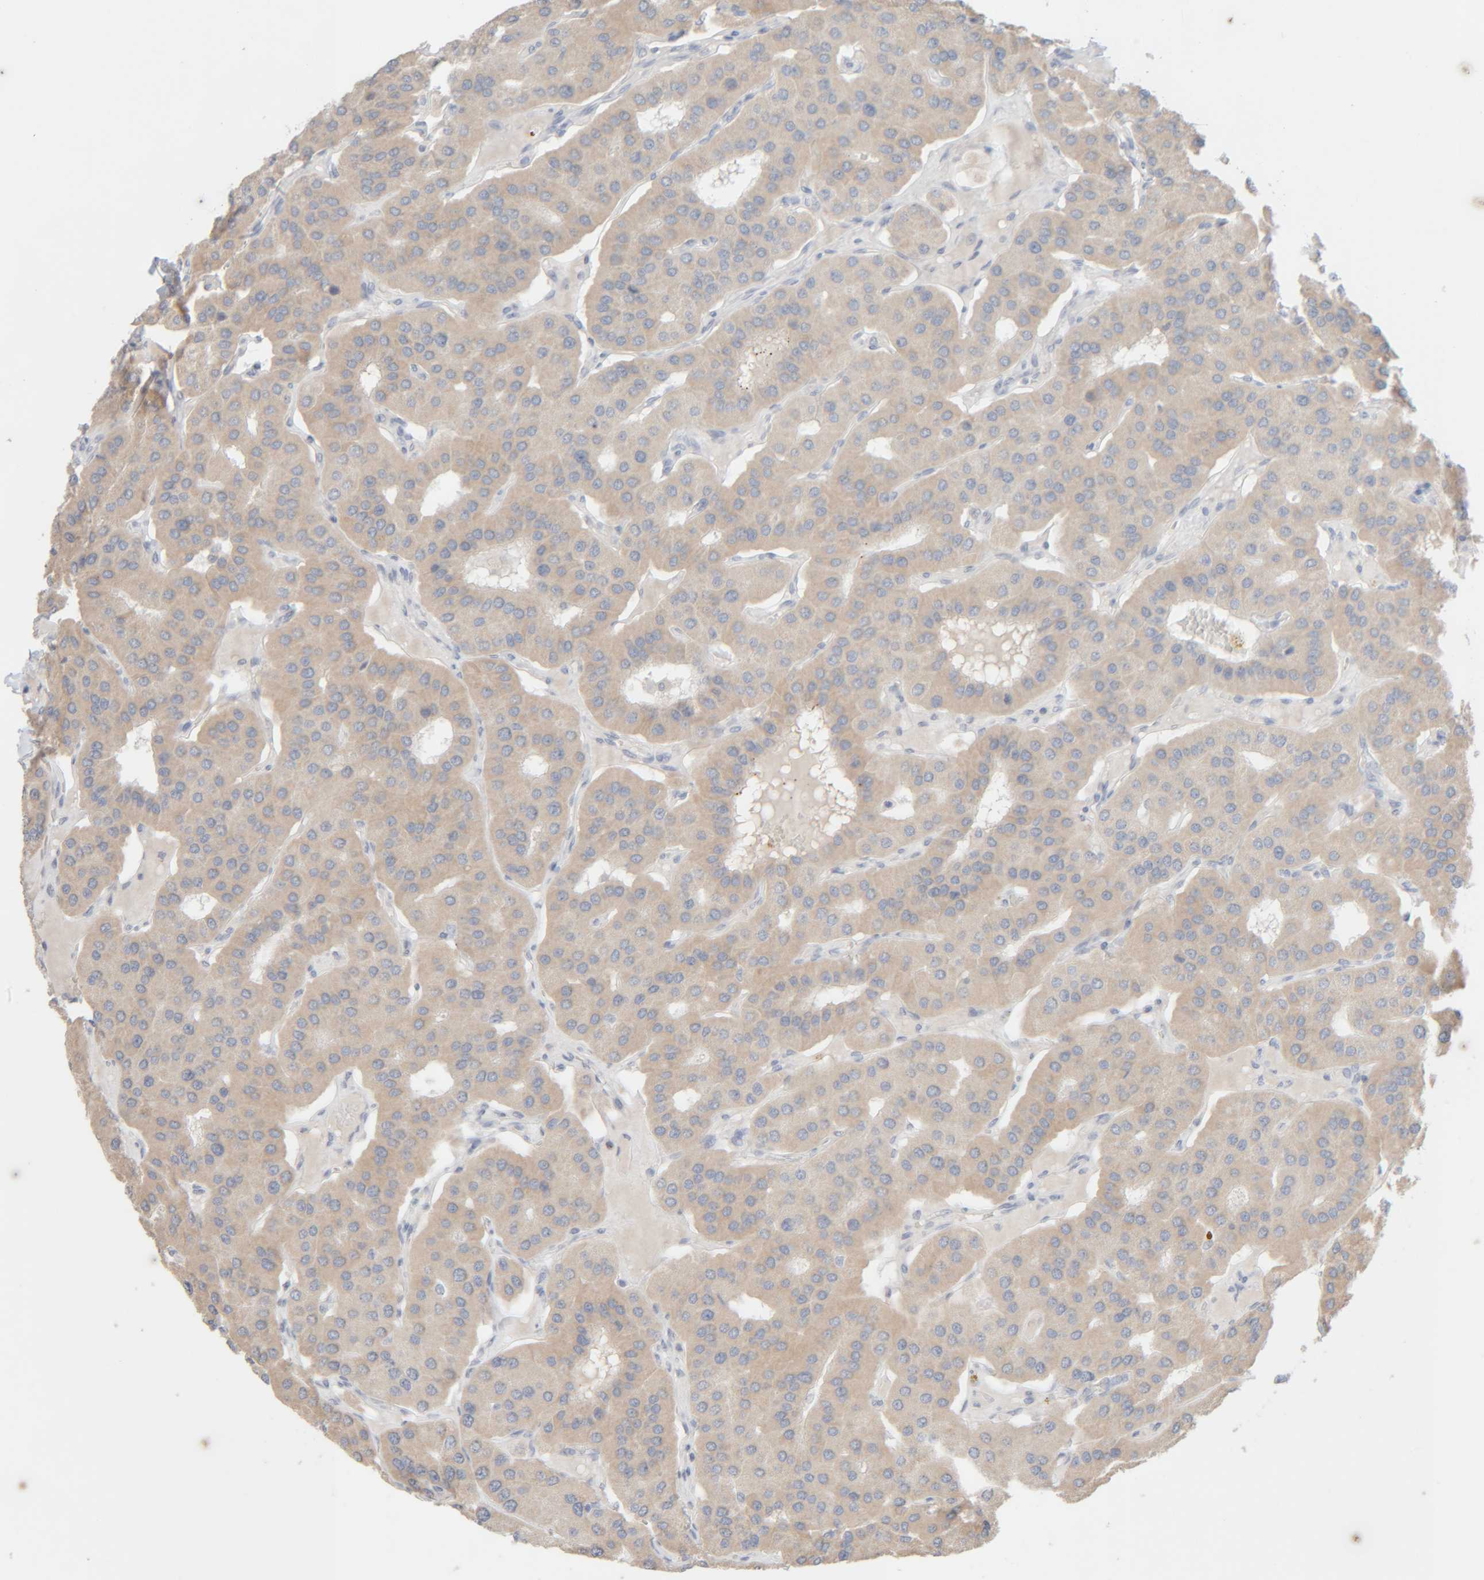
{"staining": {"intensity": "negative", "quantity": "none", "location": "none"}, "tissue": "parathyroid gland", "cell_type": "Glandular cells", "image_type": "normal", "snomed": [{"axis": "morphology", "description": "Normal tissue, NOS"}, {"axis": "morphology", "description": "Adenoma, NOS"}, {"axis": "topography", "description": "Parathyroid gland"}], "caption": "Micrograph shows no significant protein expression in glandular cells of unremarkable parathyroid gland. The staining was performed using DAB to visualize the protein expression in brown, while the nuclei were stained in blue with hematoxylin (Magnification: 20x).", "gene": "RIDA", "patient": {"sex": "female", "age": 86}}